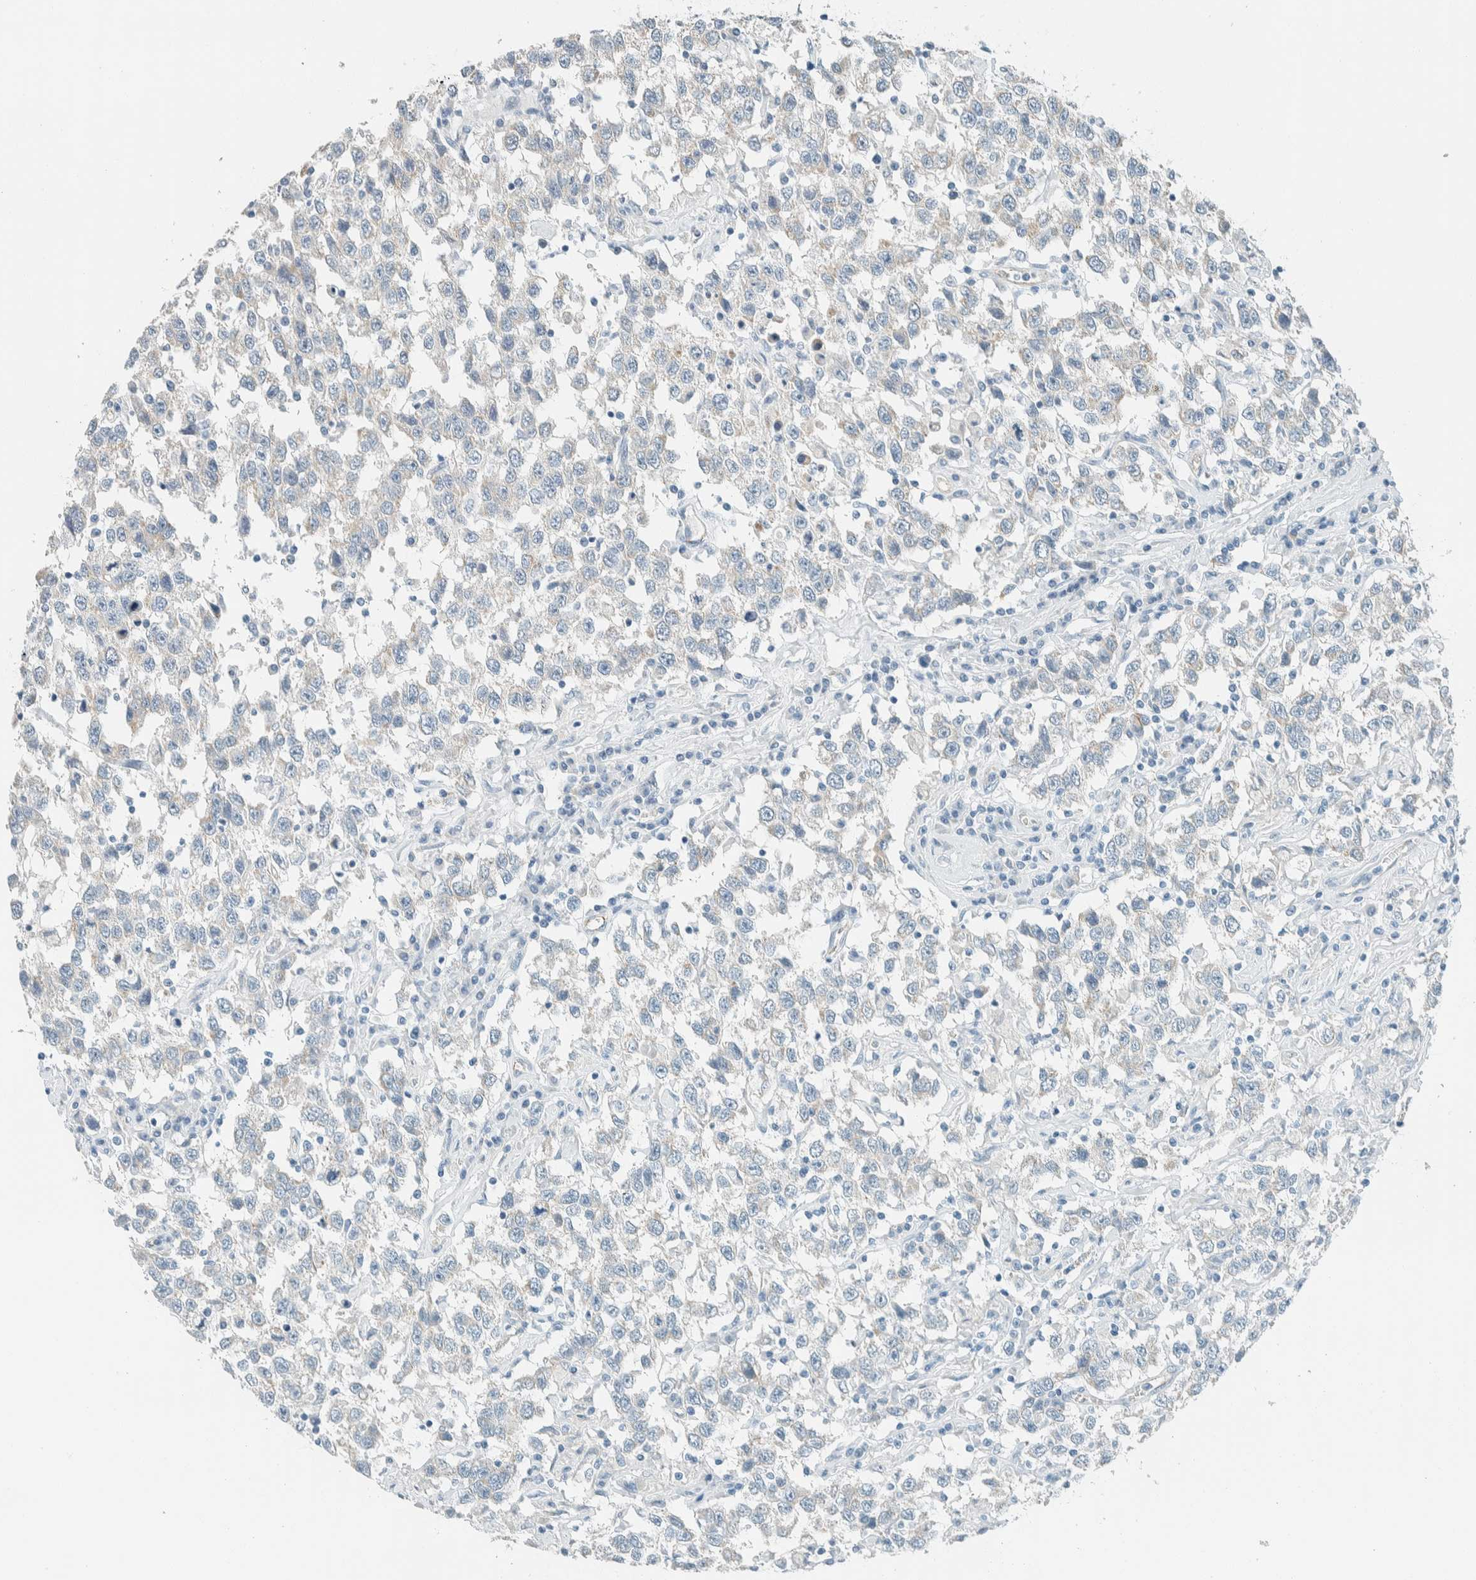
{"staining": {"intensity": "negative", "quantity": "none", "location": "none"}, "tissue": "testis cancer", "cell_type": "Tumor cells", "image_type": "cancer", "snomed": [{"axis": "morphology", "description": "Seminoma, NOS"}, {"axis": "topography", "description": "Testis"}], "caption": "Tumor cells are negative for brown protein staining in testis seminoma.", "gene": "SLFN12", "patient": {"sex": "male", "age": 41}}